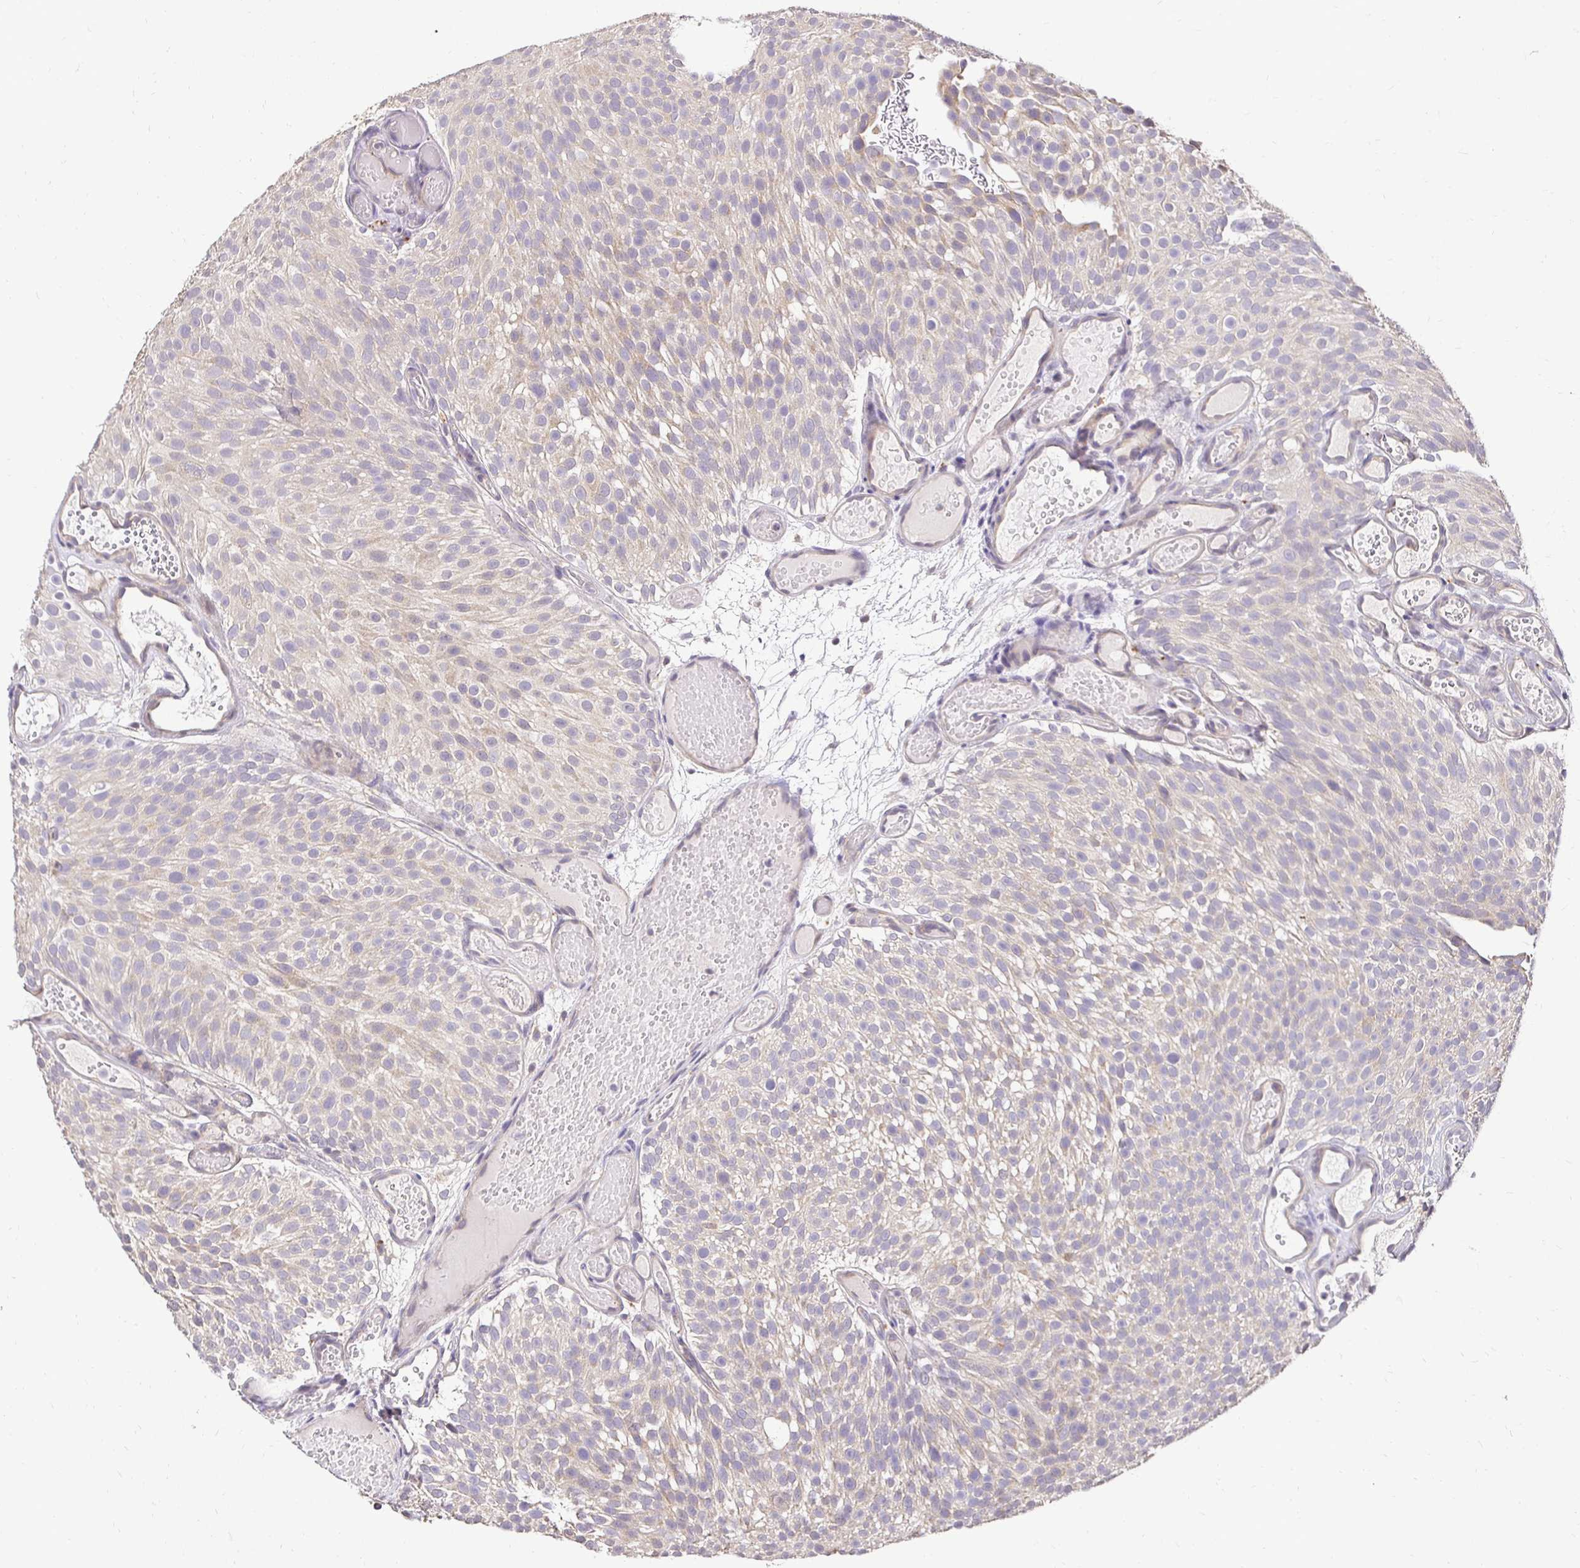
{"staining": {"intensity": "weak", "quantity": "<25%", "location": "cytoplasmic/membranous"}, "tissue": "urothelial cancer", "cell_type": "Tumor cells", "image_type": "cancer", "snomed": [{"axis": "morphology", "description": "Urothelial carcinoma, Low grade"}, {"axis": "topography", "description": "Urinary bladder"}], "caption": "The immunohistochemistry (IHC) micrograph has no significant staining in tumor cells of urothelial cancer tissue.", "gene": "RHEBL1", "patient": {"sex": "male", "age": 78}}